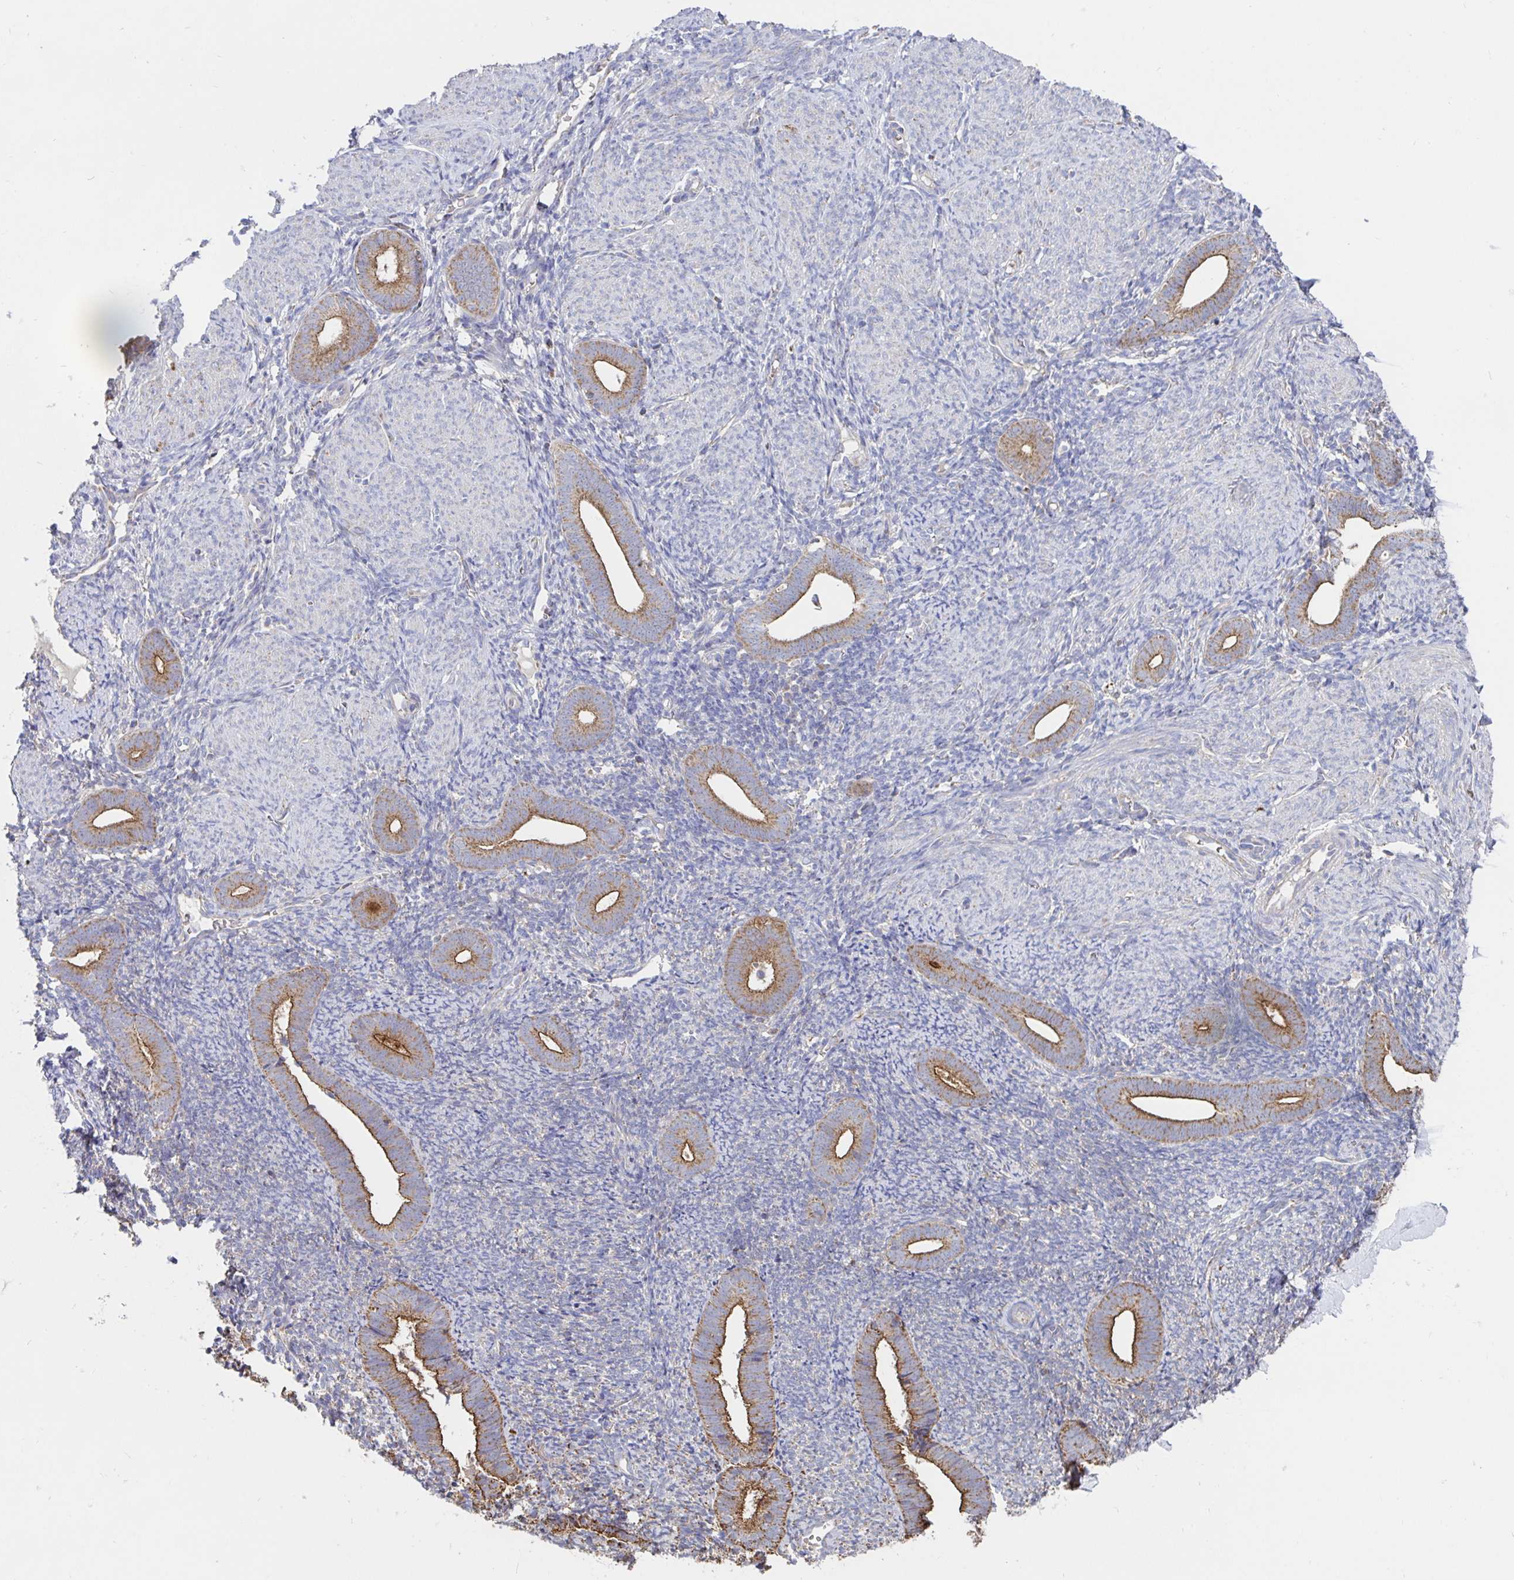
{"staining": {"intensity": "weak", "quantity": "<25%", "location": "cytoplasmic/membranous"}, "tissue": "endometrium", "cell_type": "Cells in endometrial stroma", "image_type": "normal", "snomed": [{"axis": "morphology", "description": "Normal tissue, NOS"}, {"axis": "topography", "description": "Endometrium"}], "caption": "Immunohistochemistry micrograph of benign human endometrium stained for a protein (brown), which exhibits no expression in cells in endometrial stroma. (IHC, brightfield microscopy, high magnification).", "gene": "PRDX3", "patient": {"sex": "female", "age": 39}}